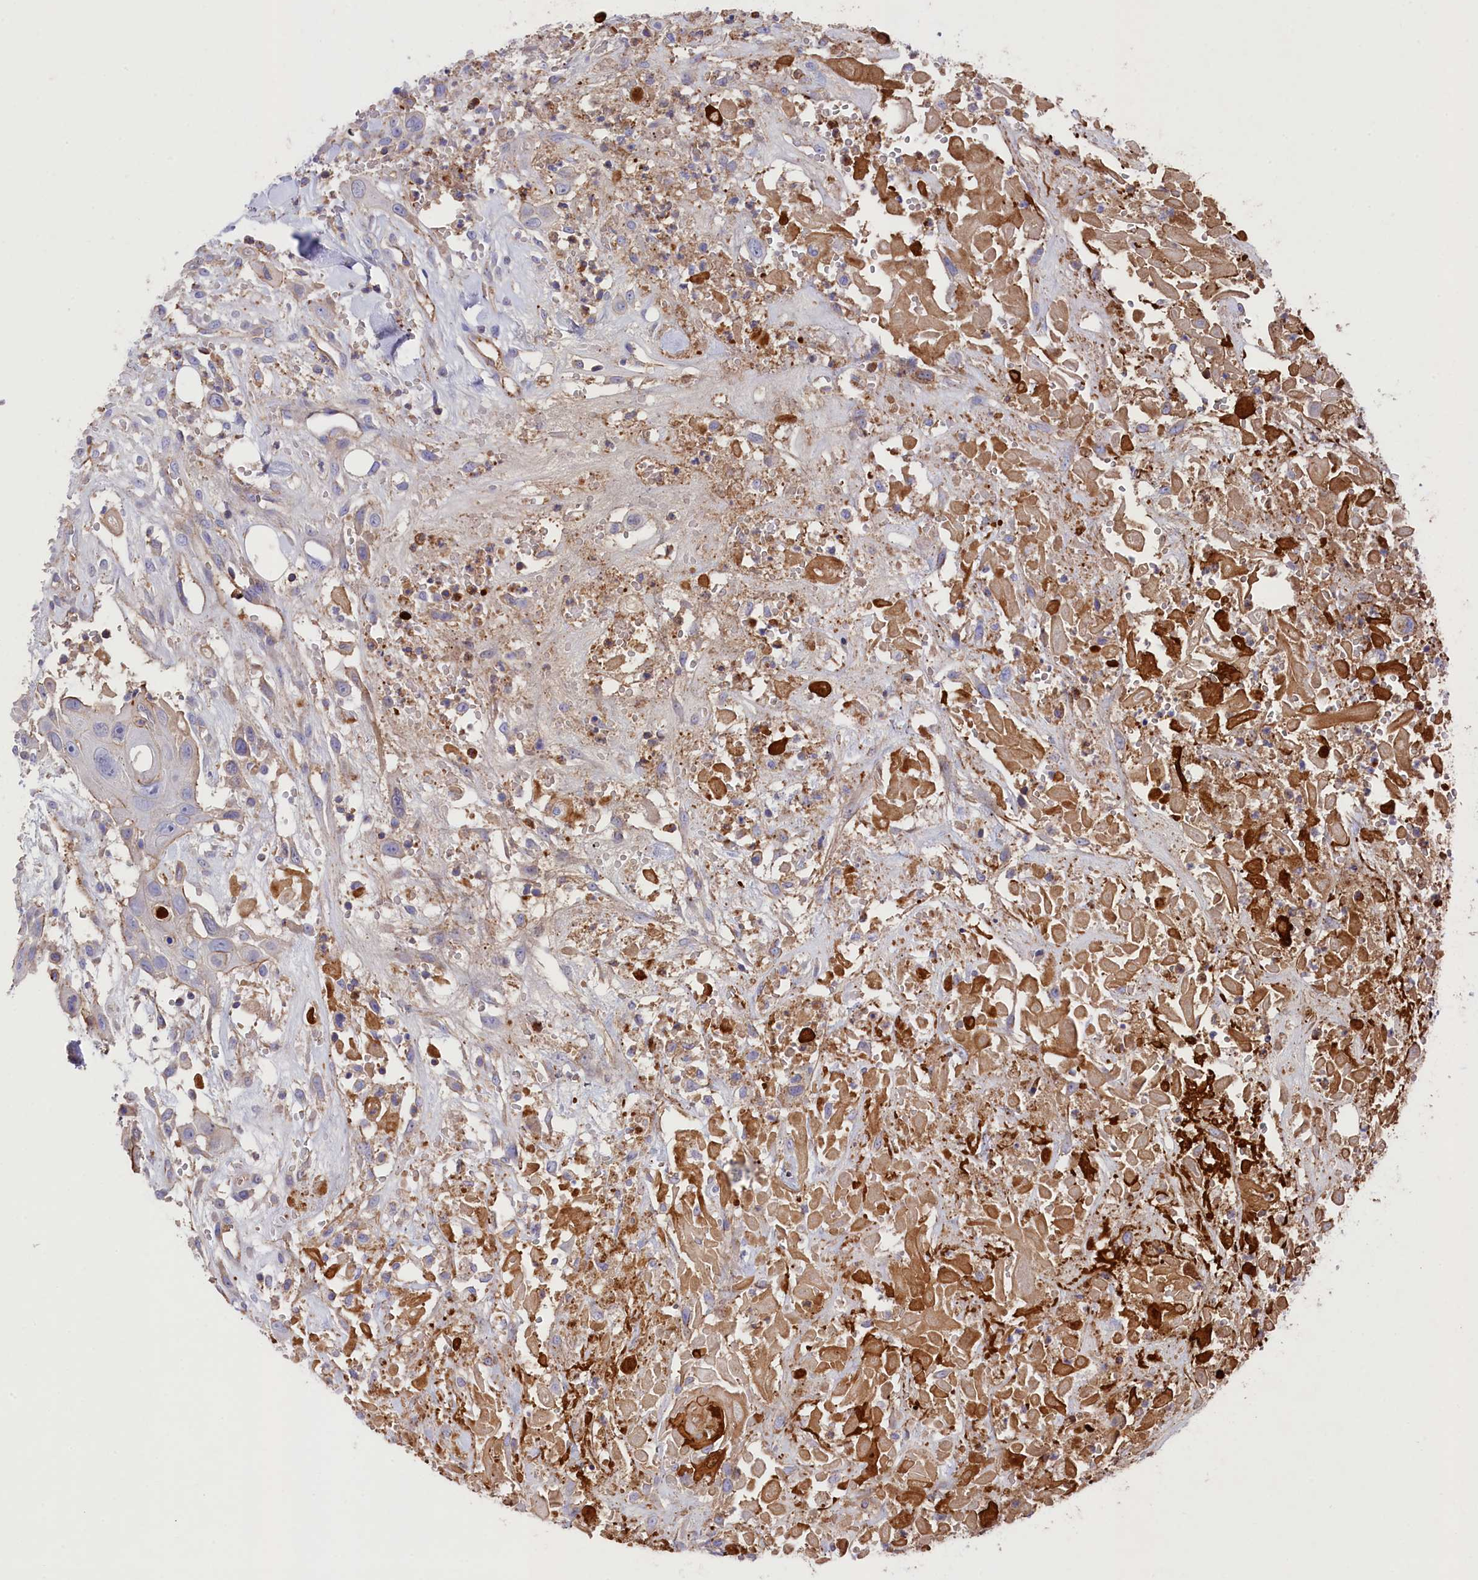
{"staining": {"intensity": "negative", "quantity": "none", "location": "none"}, "tissue": "head and neck cancer", "cell_type": "Tumor cells", "image_type": "cancer", "snomed": [{"axis": "morphology", "description": "Squamous cell carcinoma, NOS"}, {"axis": "topography", "description": "Head-Neck"}], "caption": "This is an immunohistochemistry (IHC) histopathology image of human head and neck cancer (squamous cell carcinoma). There is no staining in tumor cells.", "gene": "RAPSN", "patient": {"sex": "male", "age": 81}}